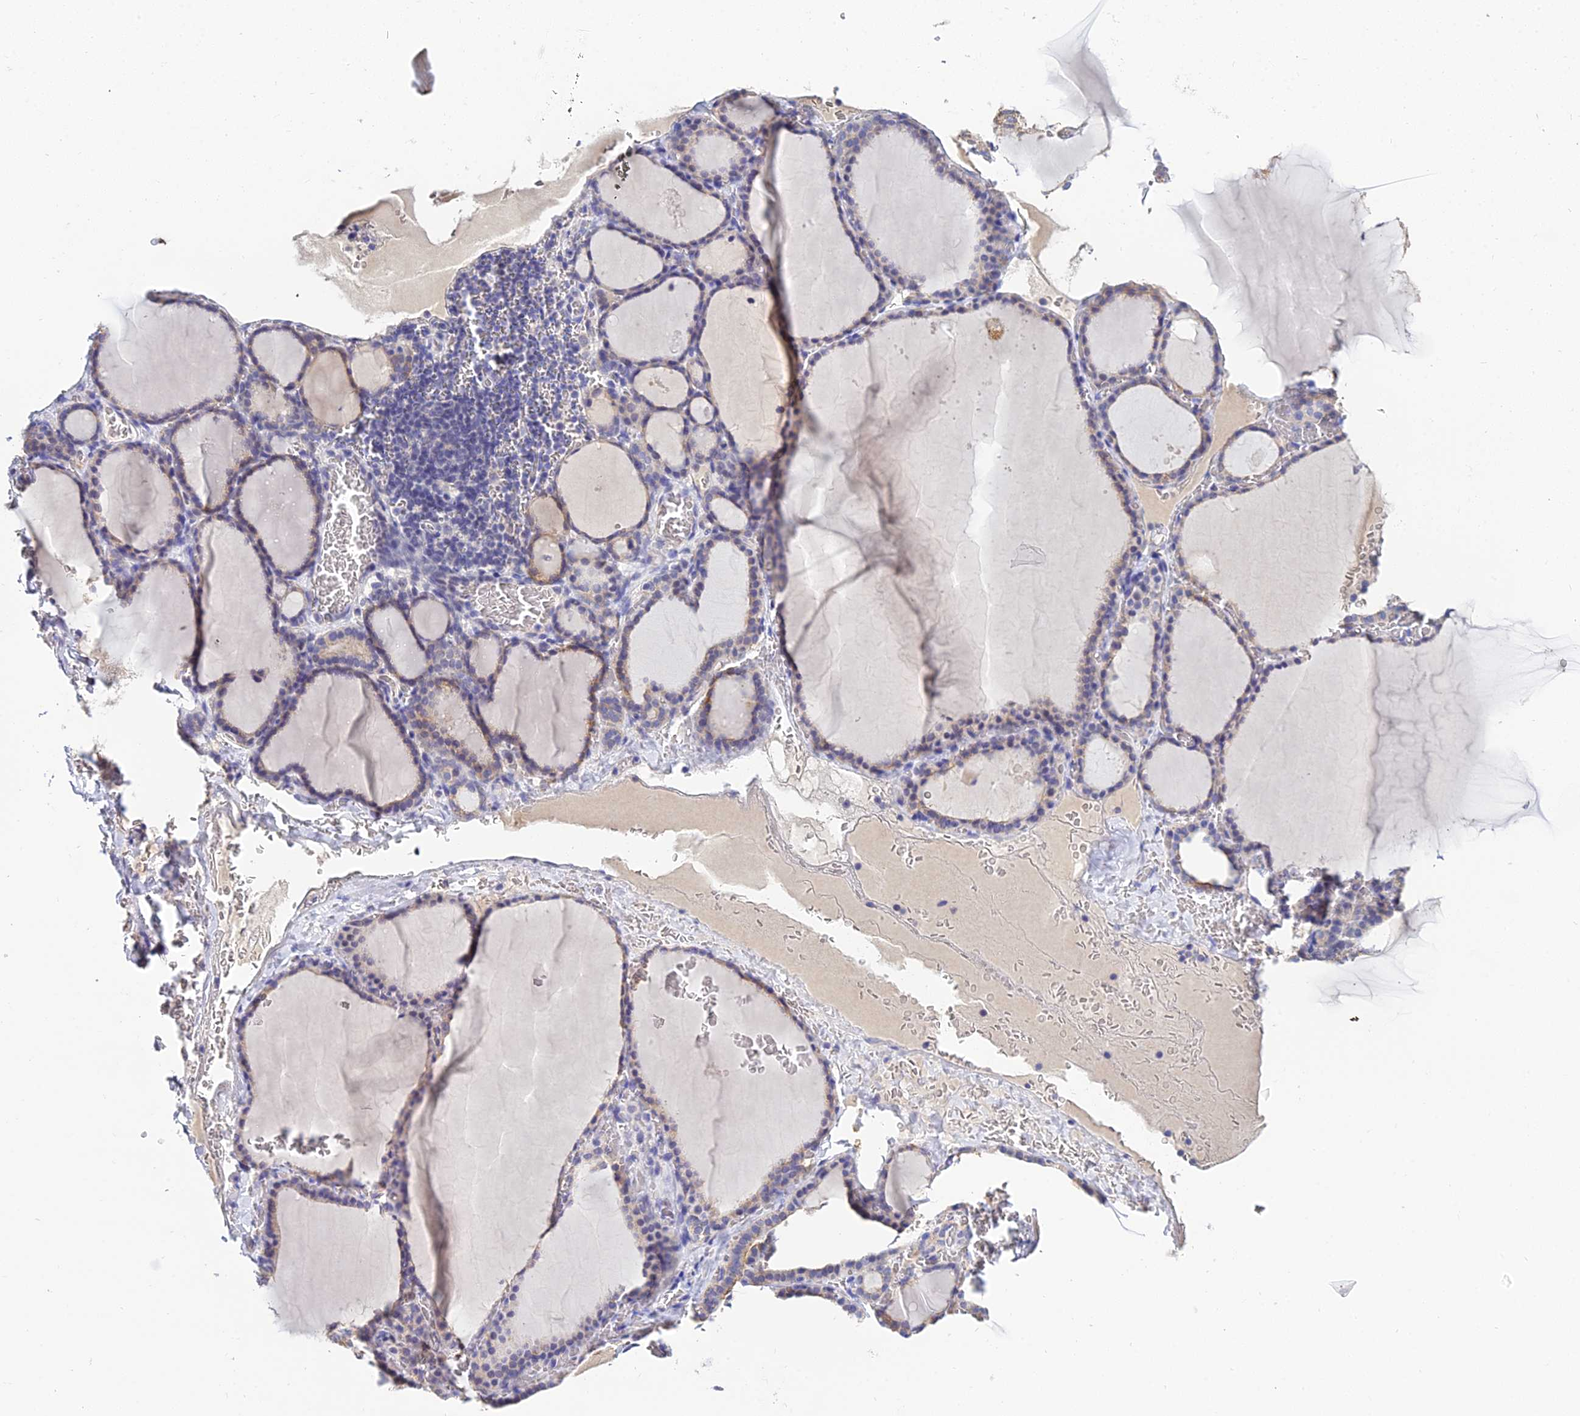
{"staining": {"intensity": "weak", "quantity": ">75%", "location": "cytoplasmic/membranous"}, "tissue": "thyroid gland", "cell_type": "Glandular cells", "image_type": "normal", "snomed": [{"axis": "morphology", "description": "Normal tissue, NOS"}, {"axis": "topography", "description": "Thyroid gland"}], "caption": "Thyroid gland stained for a protein (brown) demonstrates weak cytoplasmic/membranous positive expression in about >75% of glandular cells.", "gene": "ZXDA", "patient": {"sex": "female", "age": 39}}